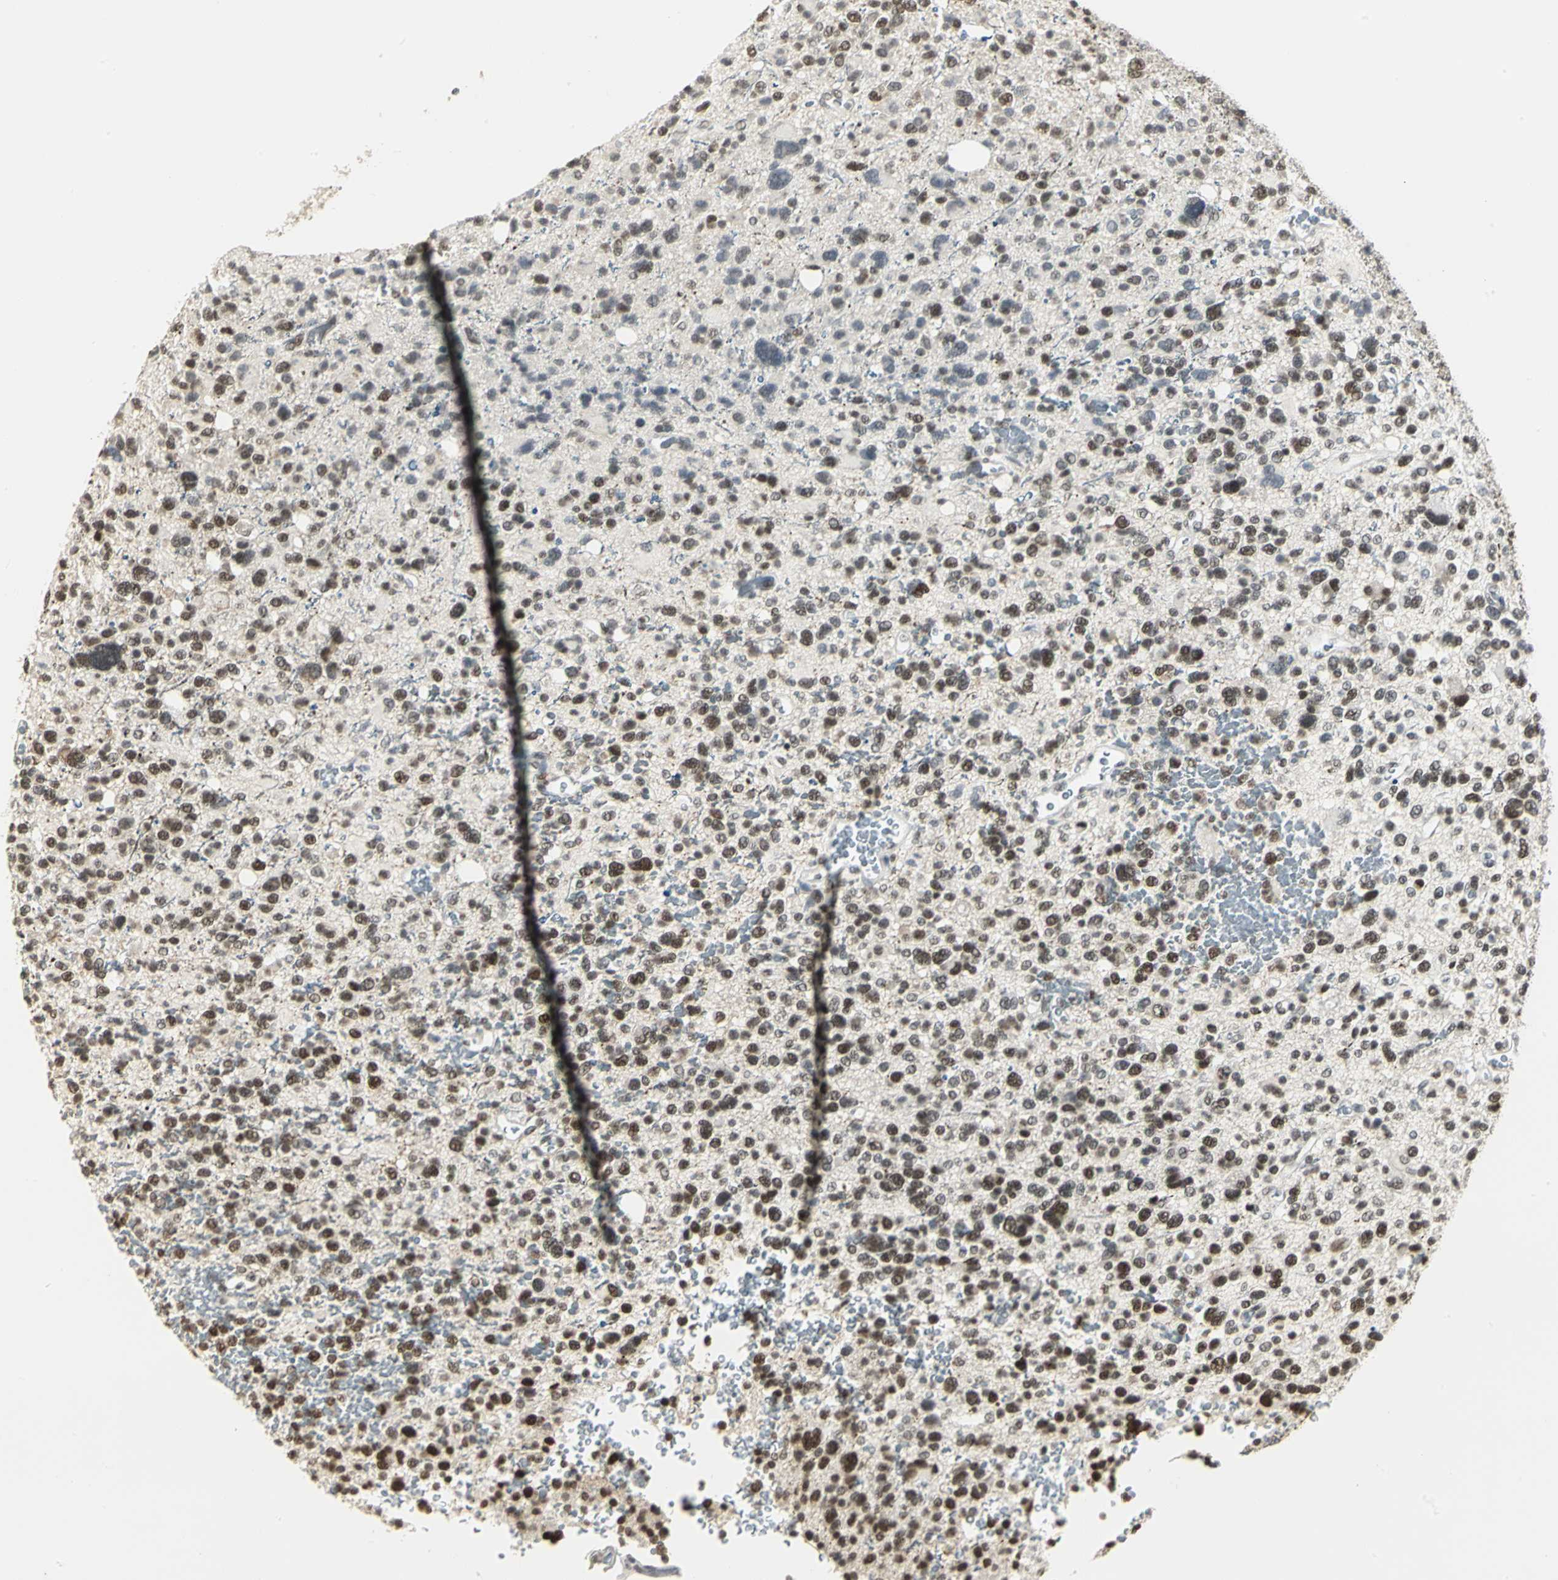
{"staining": {"intensity": "strong", "quantity": ">75%", "location": "nuclear"}, "tissue": "glioma", "cell_type": "Tumor cells", "image_type": "cancer", "snomed": [{"axis": "morphology", "description": "Glioma, malignant, High grade"}, {"axis": "topography", "description": "Brain"}], "caption": "A brown stain highlights strong nuclear expression of a protein in glioma tumor cells. Using DAB (brown) and hematoxylin (blue) stains, captured at high magnification using brightfield microscopy.", "gene": "CBX3", "patient": {"sex": "male", "age": 48}}